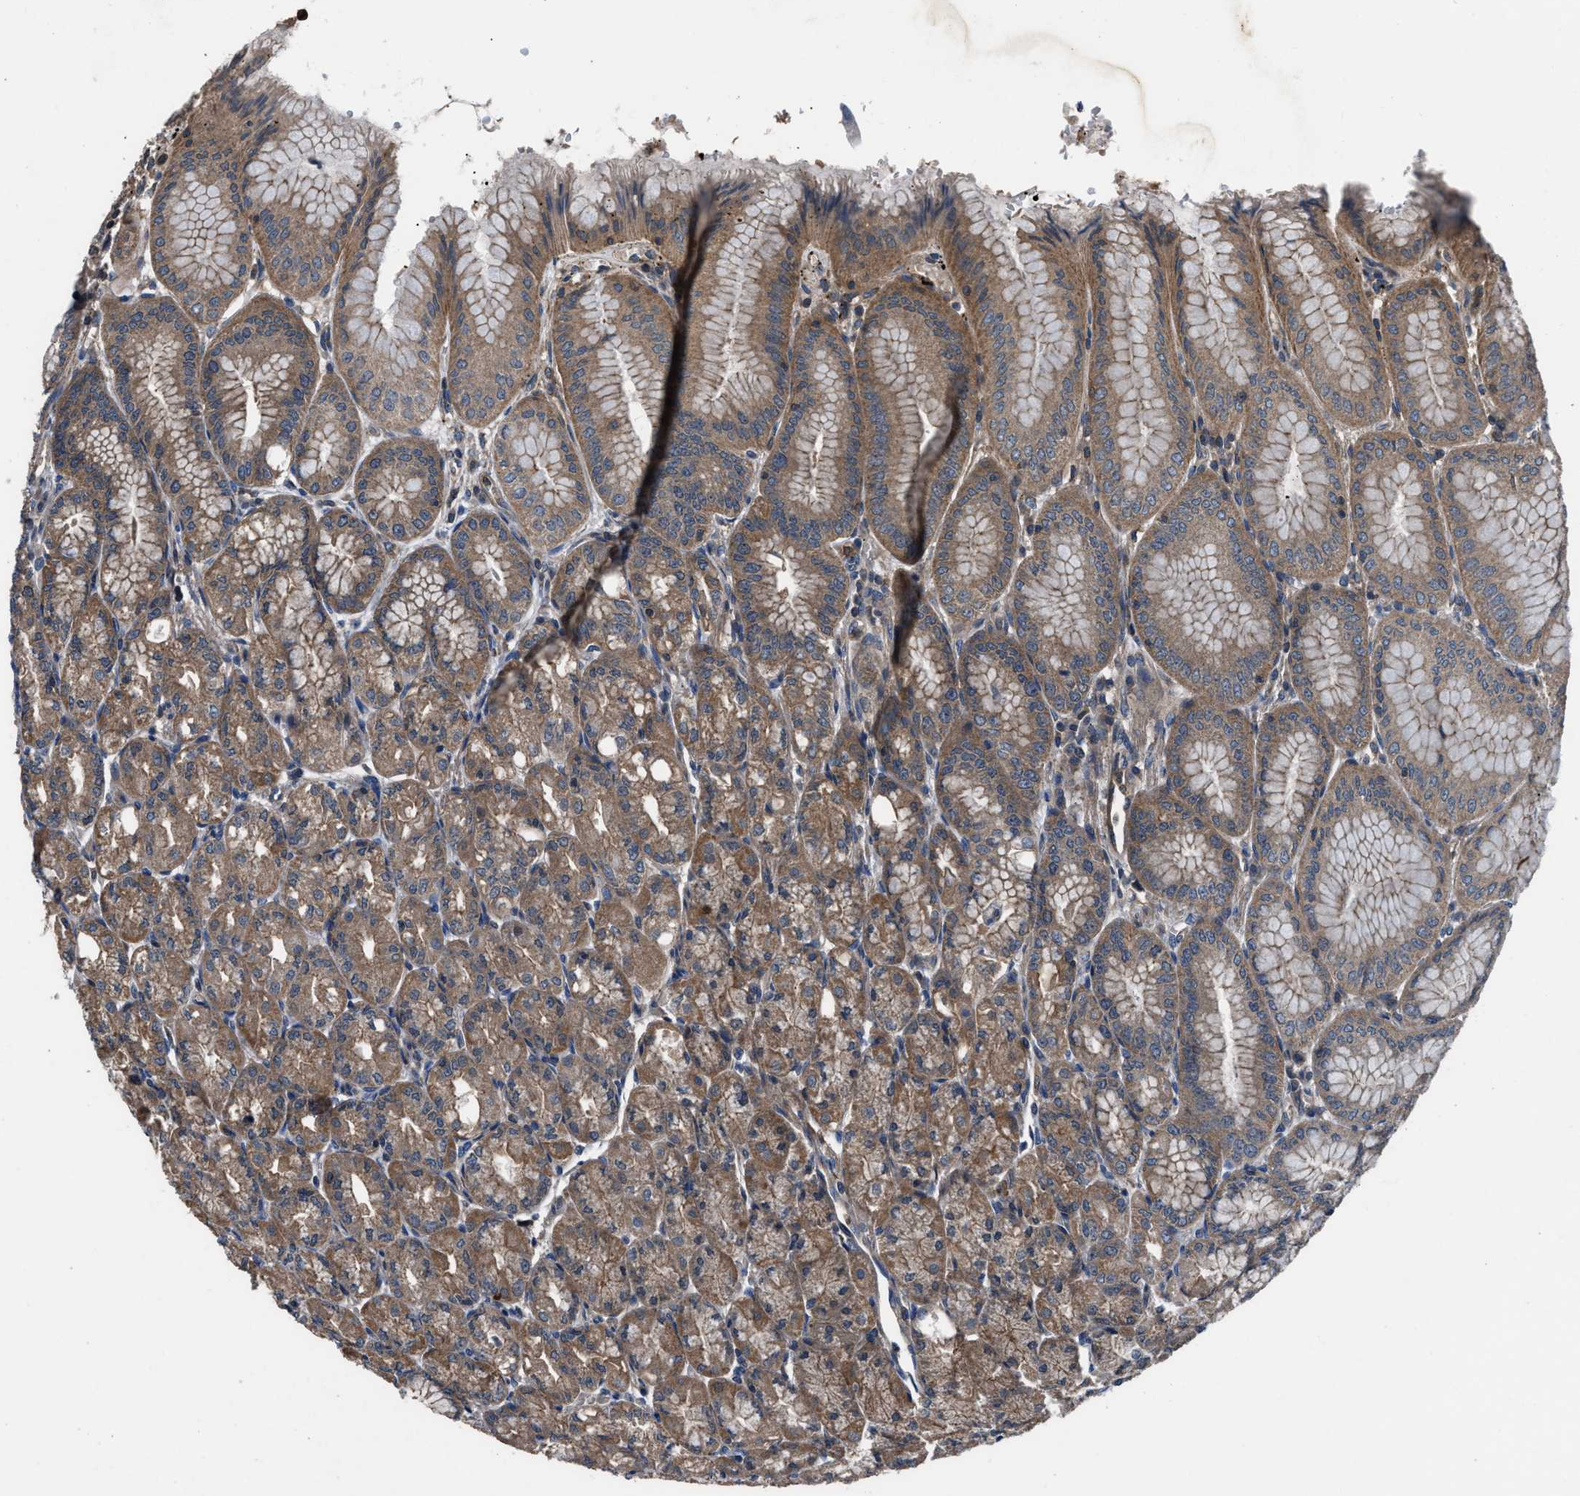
{"staining": {"intensity": "moderate", "quantity": ">75%", "location": "cytoplasmic/membranous"}, "tissue": "stomach", "cell_type": "Glandular cells", "image_type": "normal", "snomed": [{"axis": "morphology", "description": "Normal tissue, NOS"}, {"axis": "topography", "description": "Stomach, lower"}], "caption": "Human stomach stained for a protein (brown) reveals moderate cytoplasmic/membranous positive staining in approximately >75% of glandular cells.", "gene": "USP25", "patient": {"sex": "male", "age": 71}}